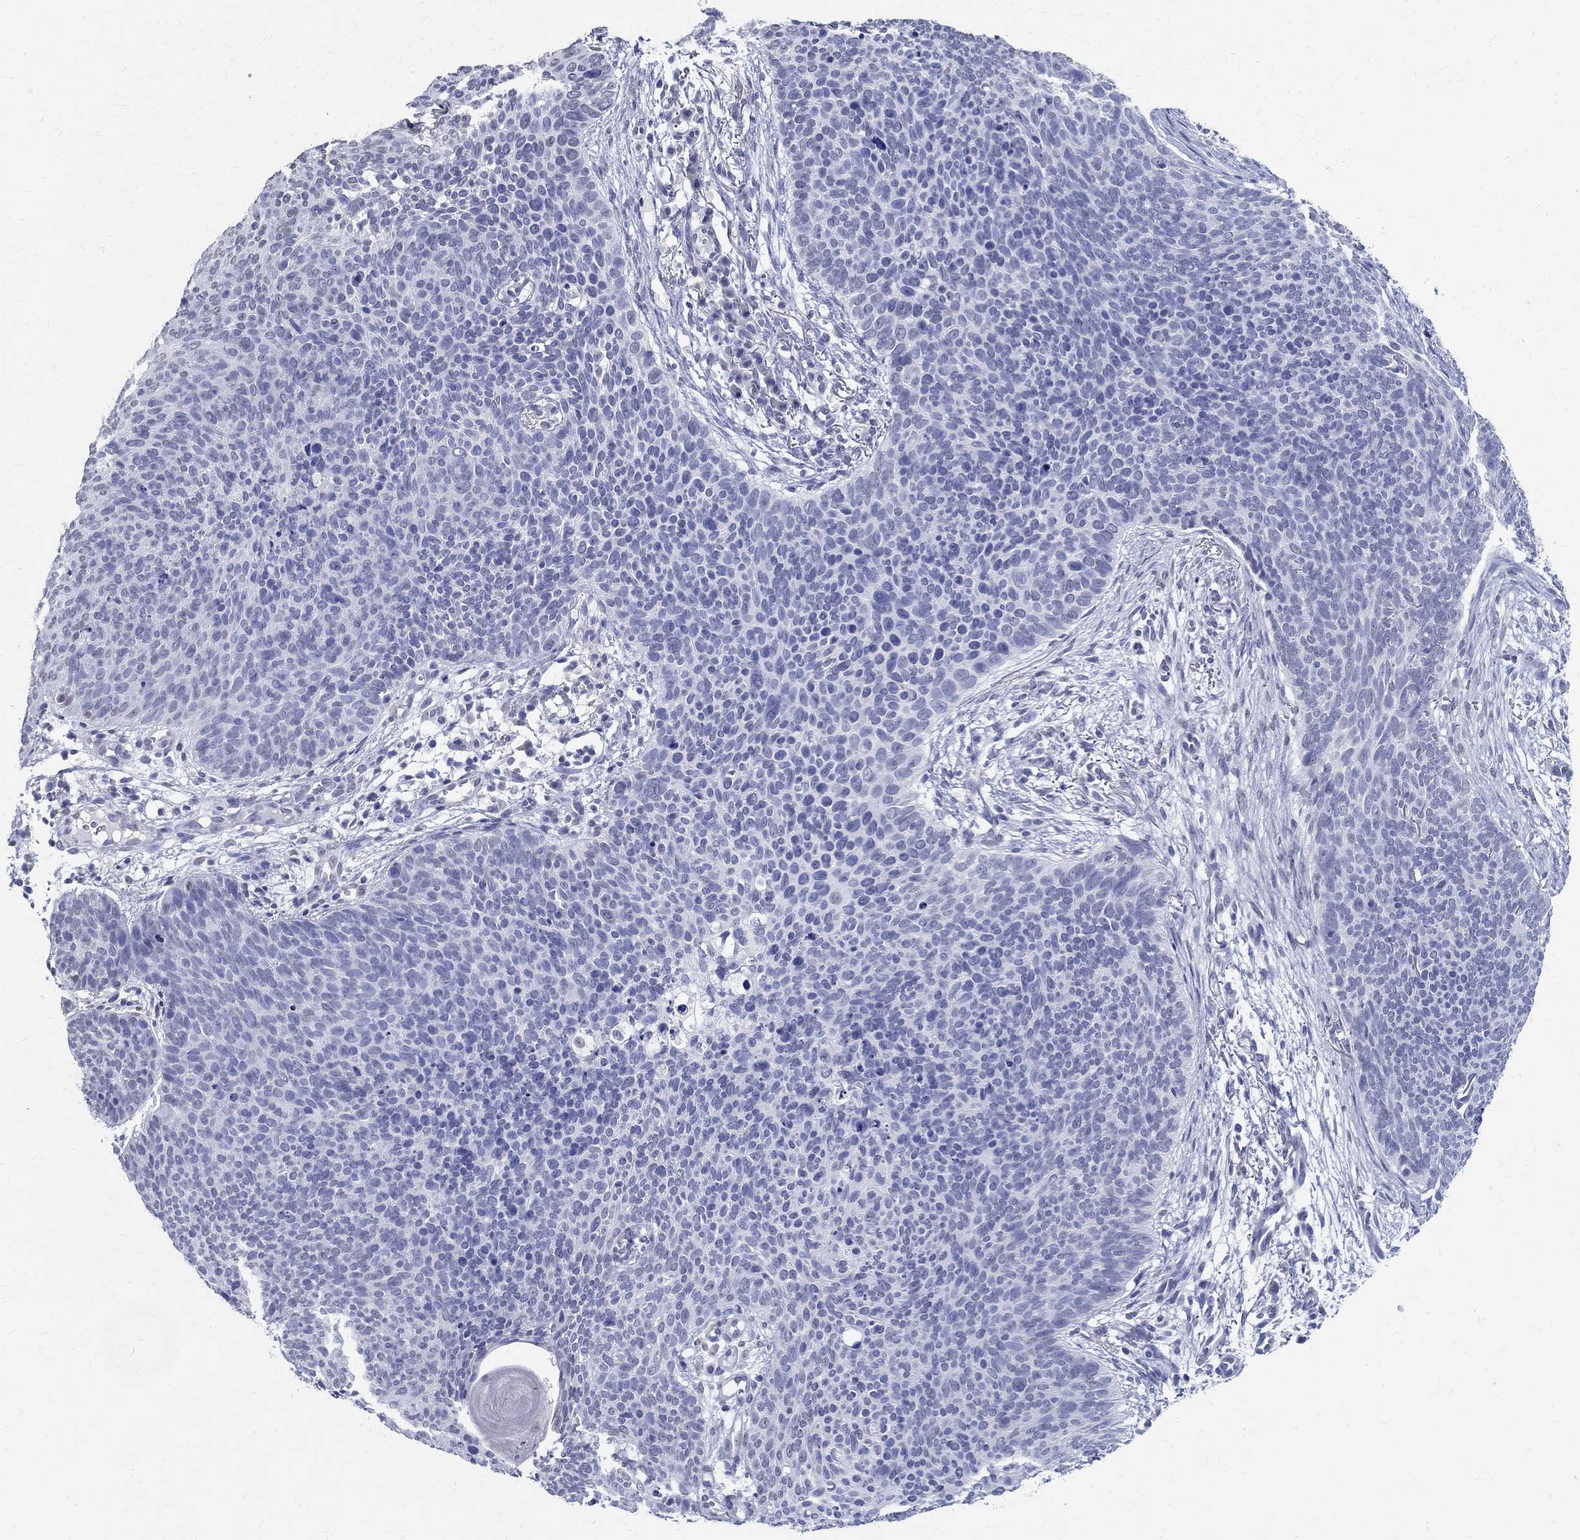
{"staining": {"intensity": "negative", "quantity": "none", "location": "none"}, "tissue": "skin cancer", "cell_type": "Tumor cells", "image_type": "cancer", "snomed": [{"axis": "morphology", "description": "Basal cell carcinoma"}, {"axis": "topography", "description": "Skin"}], "caption": "Basal cell carcinoma (skin) stained for a protein using immunohistochemistry reveals no expression tumor cells.", "gene": "TSPAN16", "patient": {"sex": "male", "age": 64}}